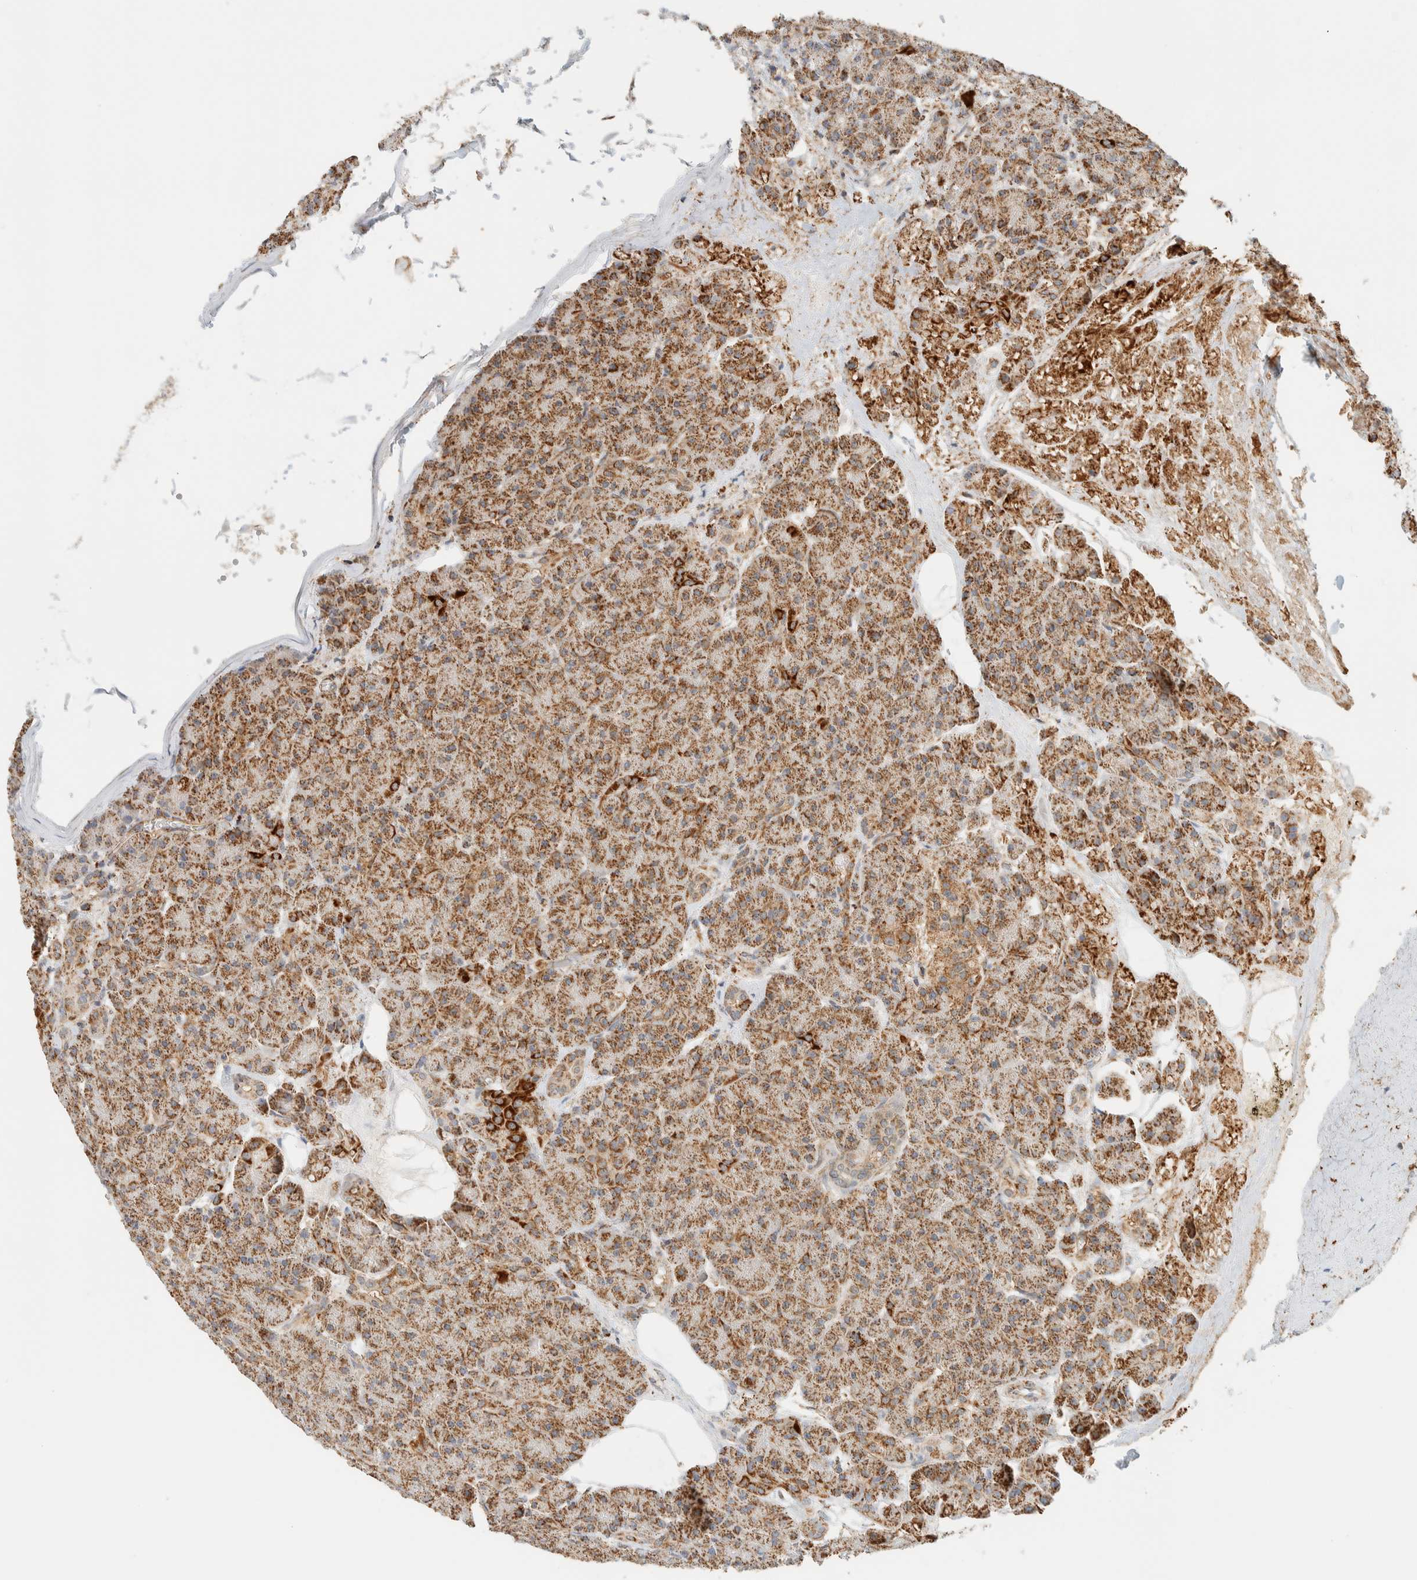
{"staining": {"intensity": "moderate", "quantity": ">75%", "location": "cytoplasmic/membranous"}, "tissue": "pancreas", "cell_type": "Exocrine glandular cells", "image_type": "normal", "snomed": [{"axis": "morphology", "description": "Normal tissue, NOS"}, {"axis": "topography", "description": "Pancreas"}], "caption": "Immunohistochemistry of unremarkable human pancreas reveals medium levels of moderate cytoplasmic/membranous positivity in about >75% of exocrine glandular cells. The staining is performed using DAB brown chromogen to label protein expression. The nuclei are counter-stained blue using hematoxylin.", "gene": "KIFAP3", "patient": {"sex": "male", "age": 63}}